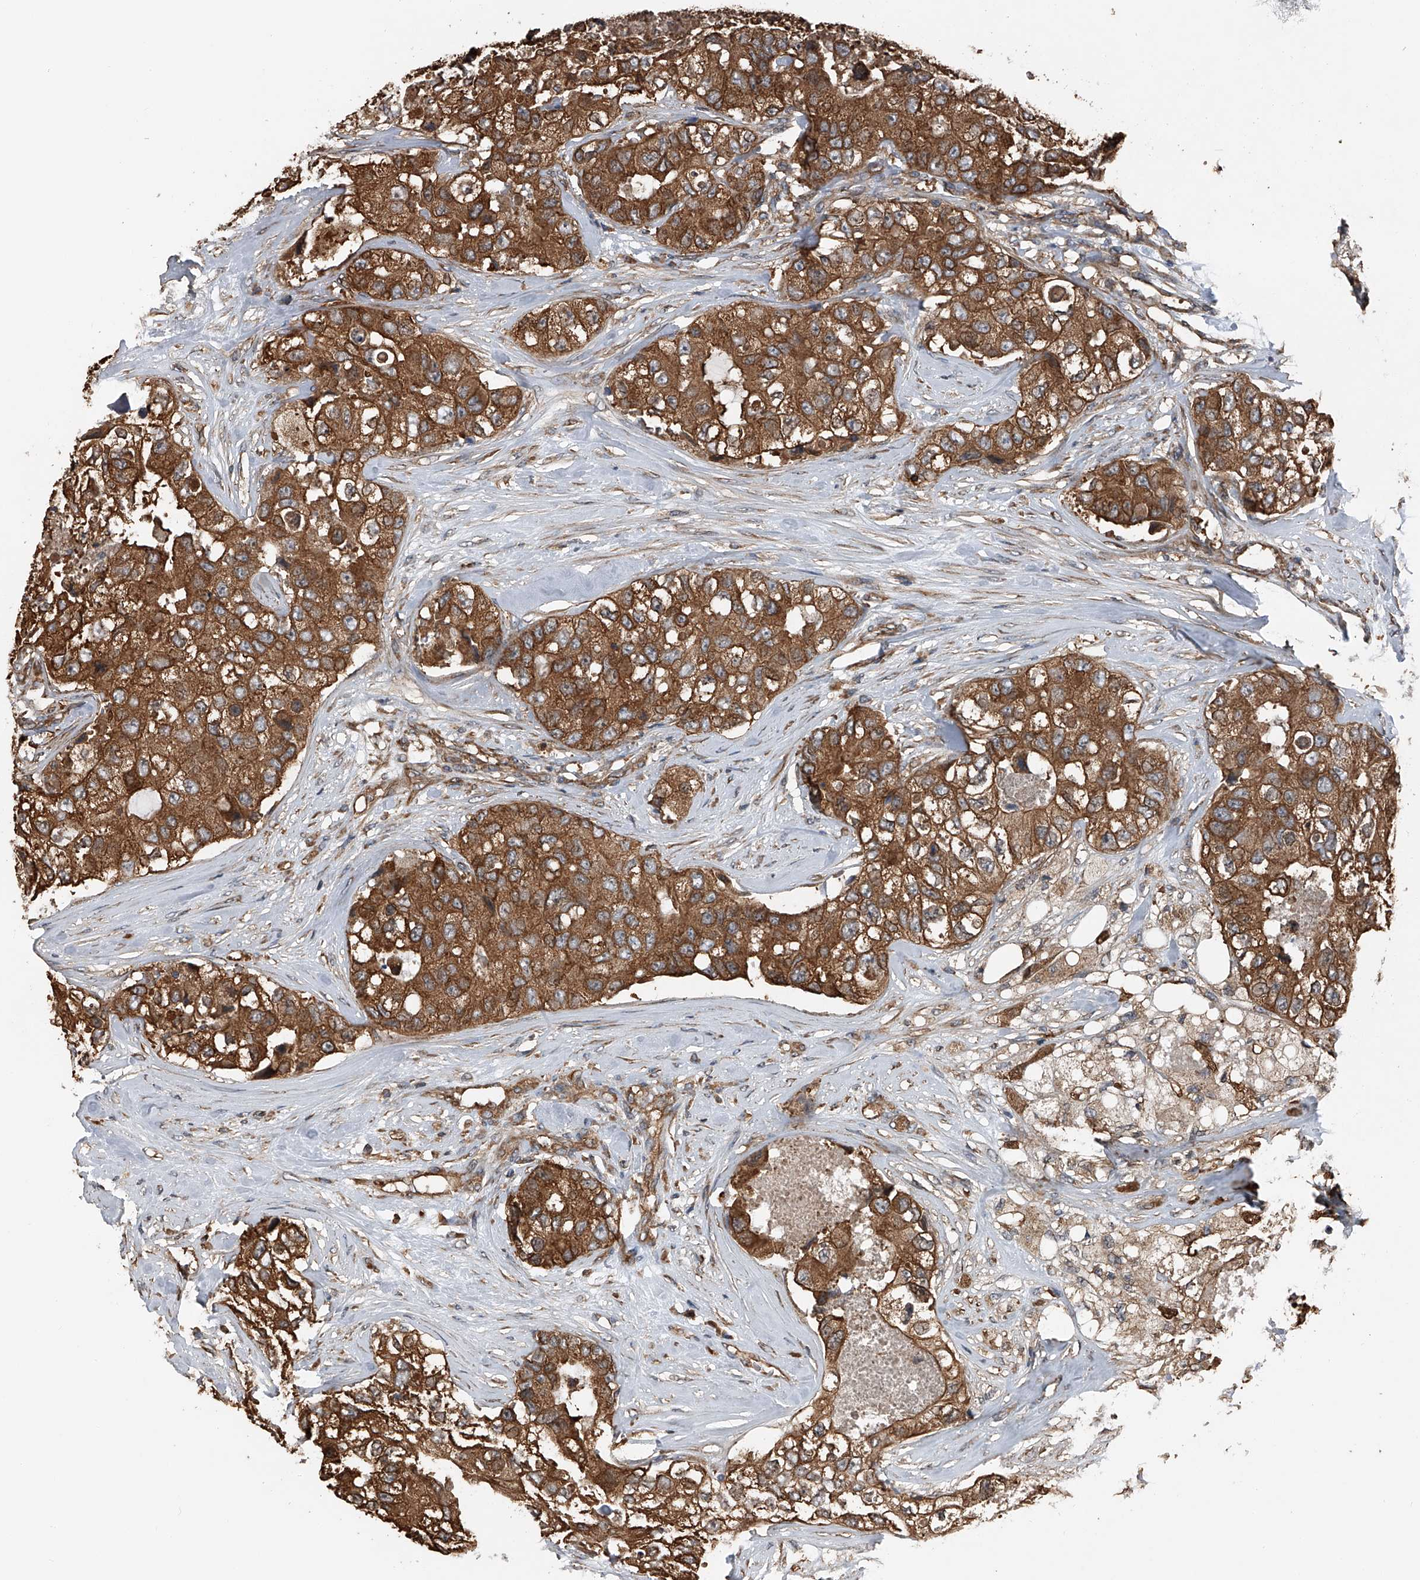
{"staining": {"intensity": "strong", "quantity": ">75%", "location": "cytoplasmic/membranous"}, "tissue": "breast cancer", "cell_type": "Tumor cells", "image_type": "cancer", "snomed": [{"axis": "morphology", "description": "Duct carcinoma"}, {"axis": "topography", "description": "Breast"}], "caption": "IHC micrograph of neoplastic tissue: human breast invasive ductal carcinoma stained using IHC shows high levels of strong protein expression localized specifically in the cytoplasmic/membranous of tumor cells, appearing as a cytoplasmic/membranous brown color.", "gene": "KCNJ2", "patient": {"sex": "female", "age": 62}}